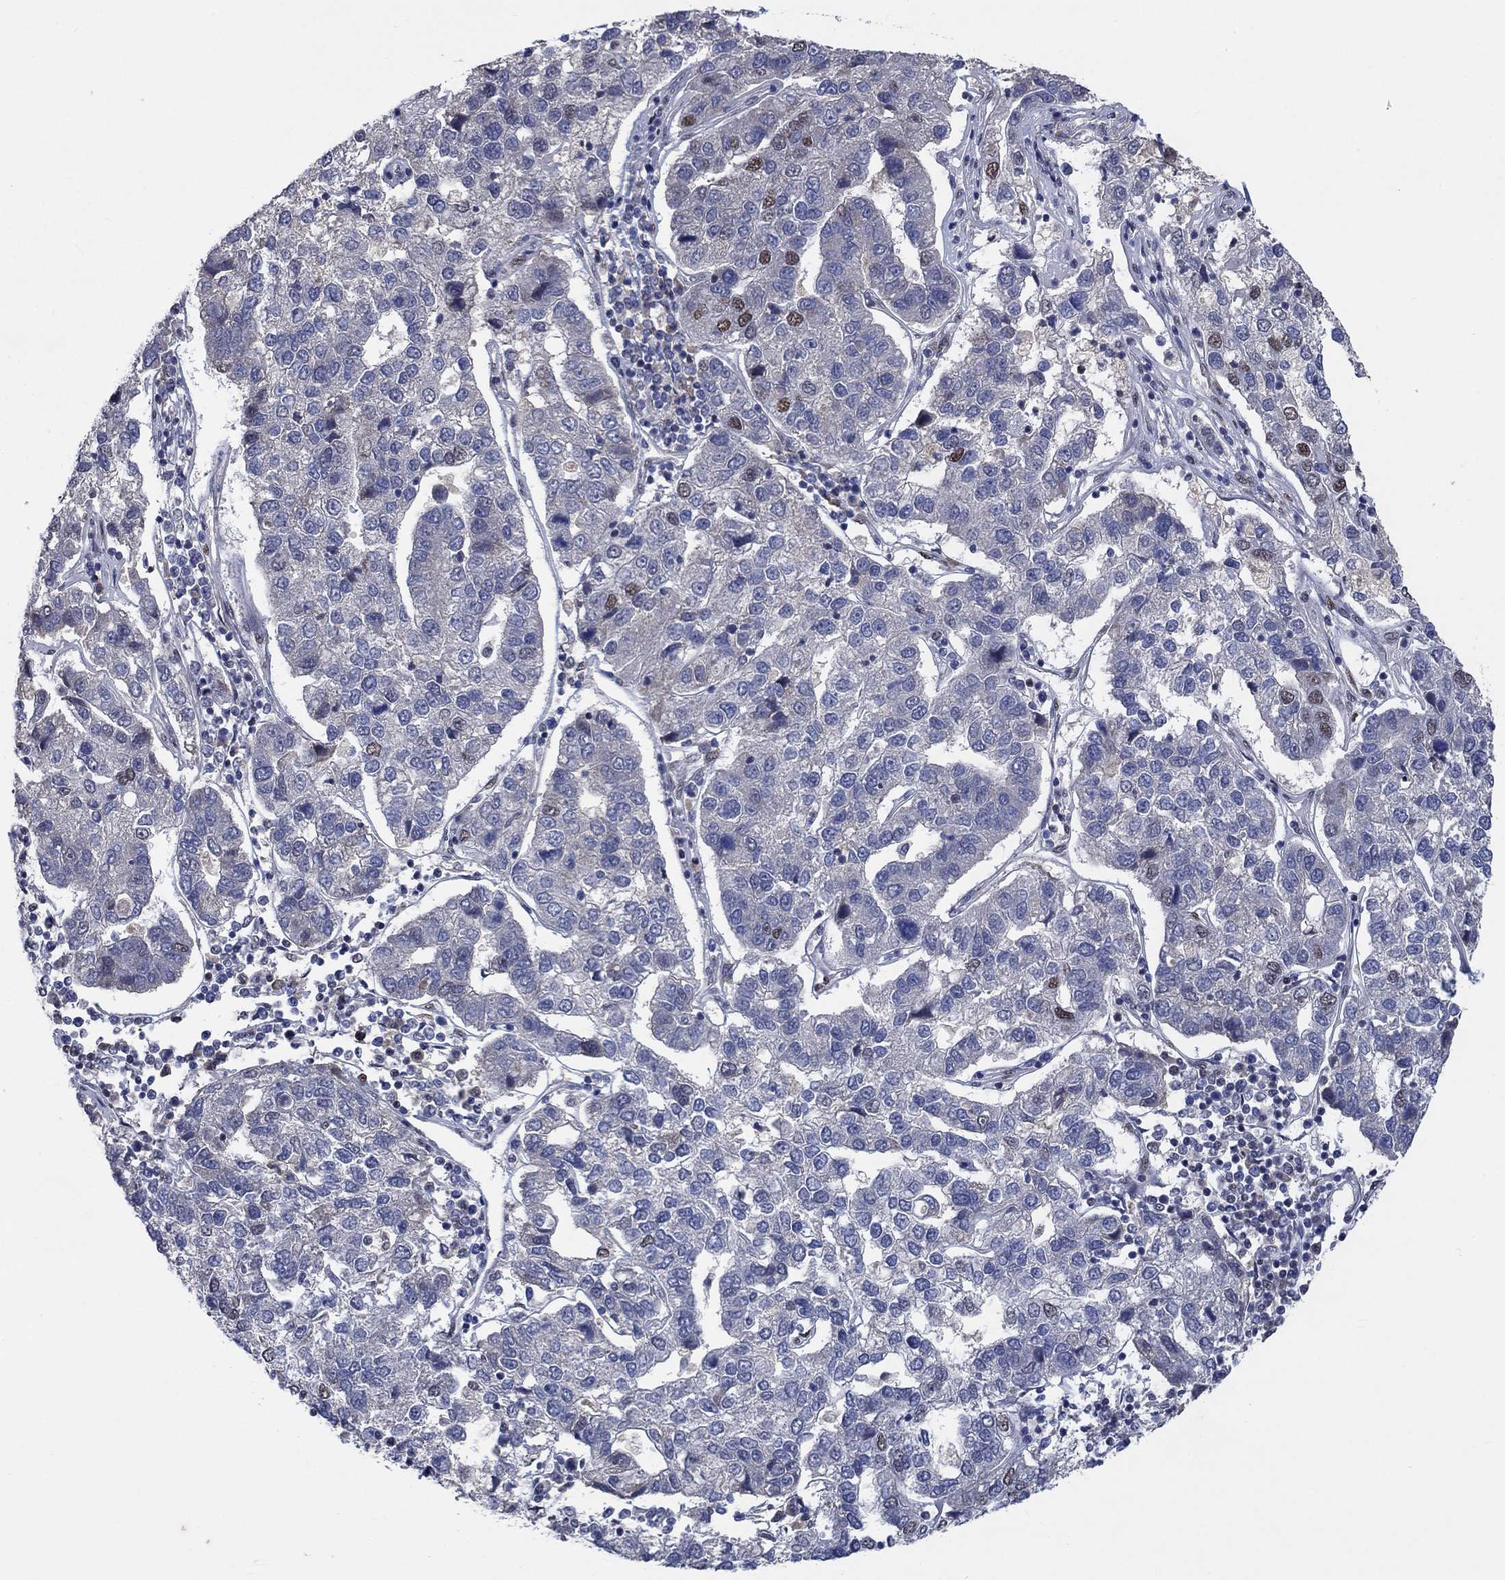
{"staining": {"intensity": "moderate", "quantity": "<25%", "location": "nuclear"}, "tissue": "pancreatic cancer", "cell_type": "Tumor cells", "image_type": "cancer", "snomed": [{"axis": "morphology", "description": "Adenocarcinoma, NOS"}, {"axis": "topography", "description": "Pancreas"}], "caption": "Immunohistochemical staining of adenocarcinoma (pancreatic) exhibits low levels of moderate nuclear expression in about <25% of tumor cells. Using DAB (3,3'-diaminobenzidine) (brown) and hematoxylin (blue) stains, captured at high magnification using brightfield microscopy.", "gene": "HTN1", "patient": {"sex": "female", "age": 61}}